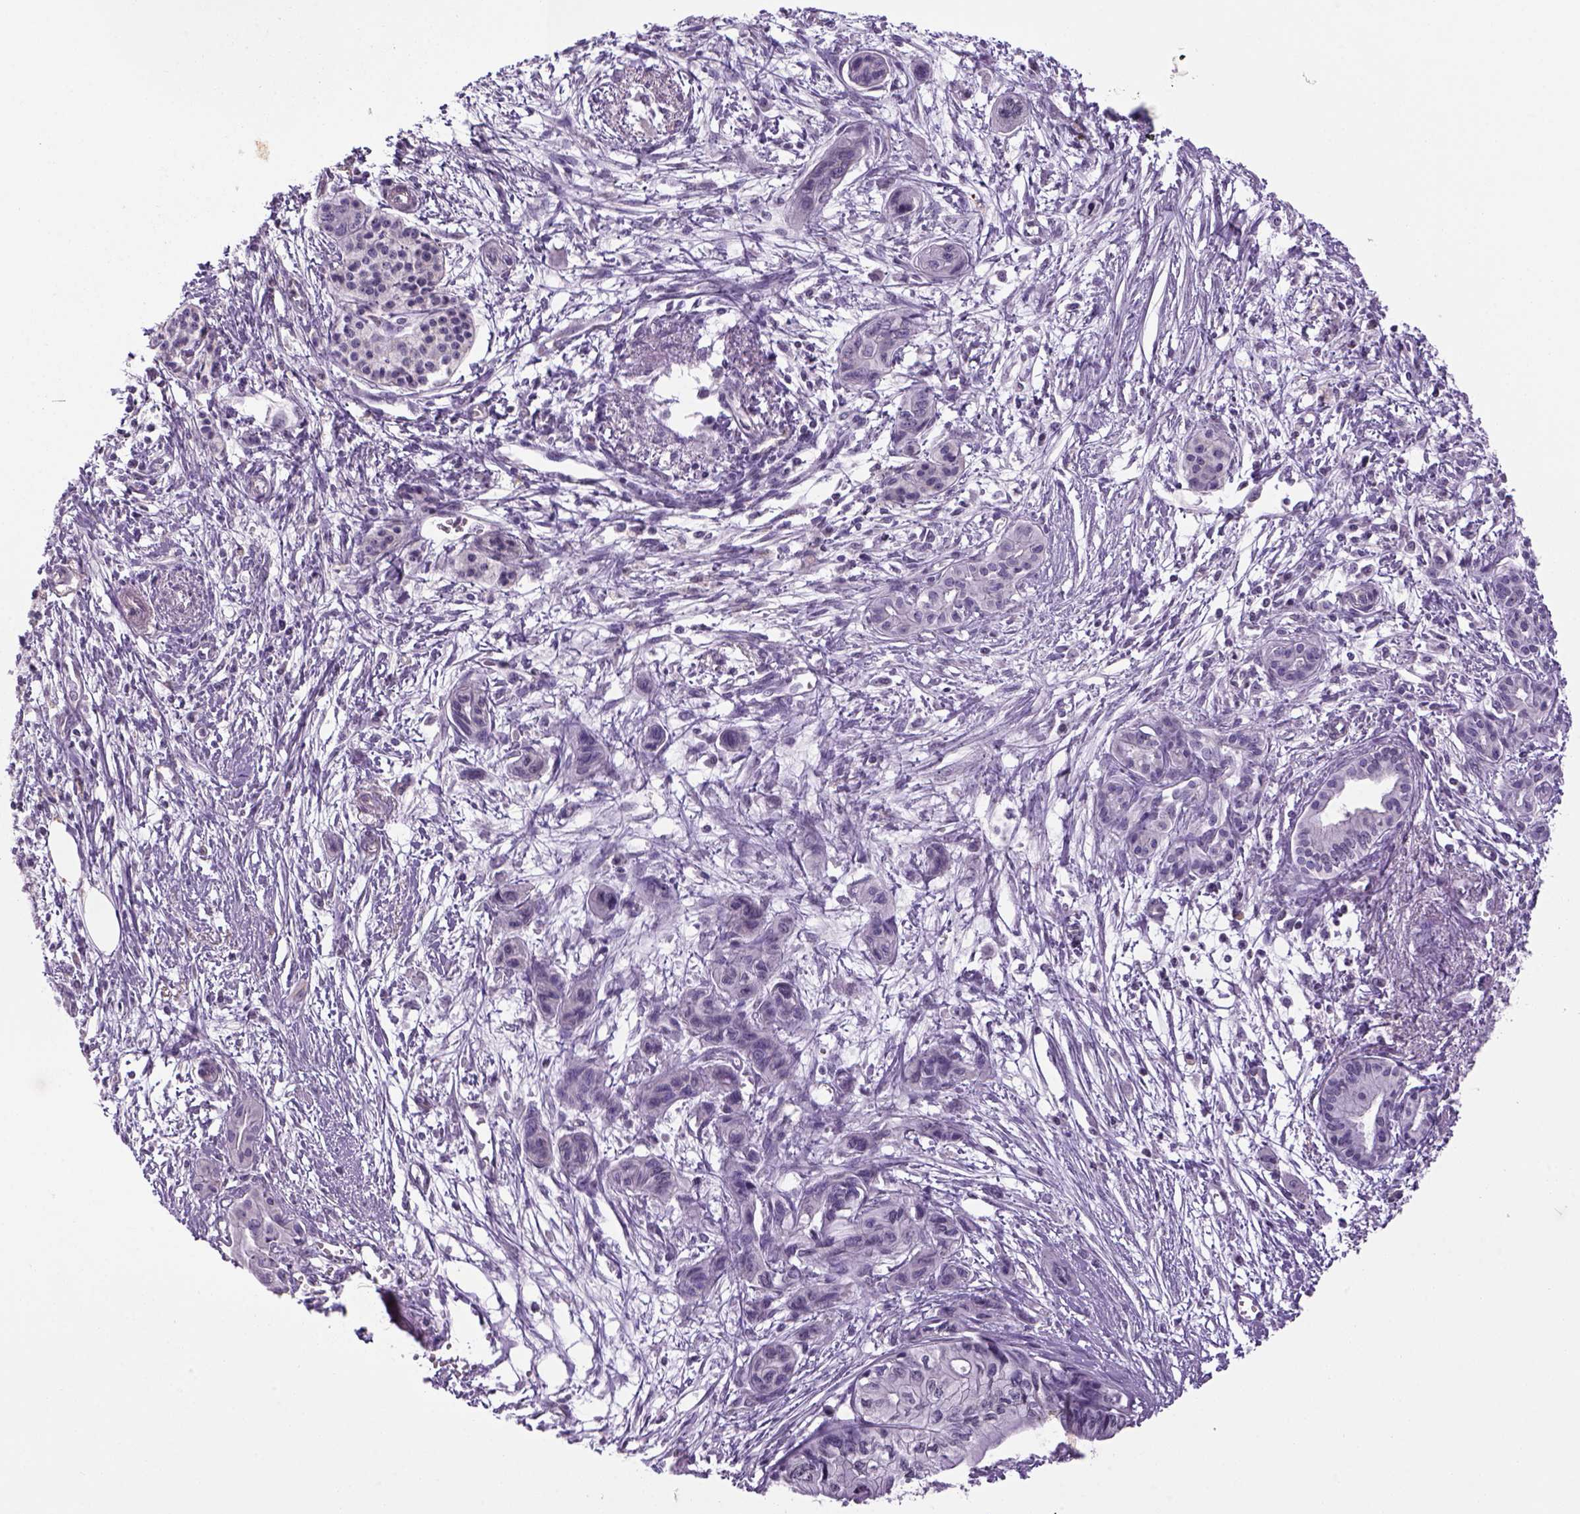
{"staining": {"intensity": "negative", "quantity": "none", "location": "none"}, "tissue": "pancreatic cancer", "cell_type": "Tumor cells", "image_type": "cancer", "snomed": [{"axis": "morphology", "description": "Adenocarcinoma, NOS"}, {"axis": "topography", "description": "Pancreas"}], "caption": "Immunohistochemical staining of adenocarcinoma (pancreatic) displays no significant expression in tumor cells.", "gene": "PRRT1", "patient": {"sex": "female", "age": 76}}